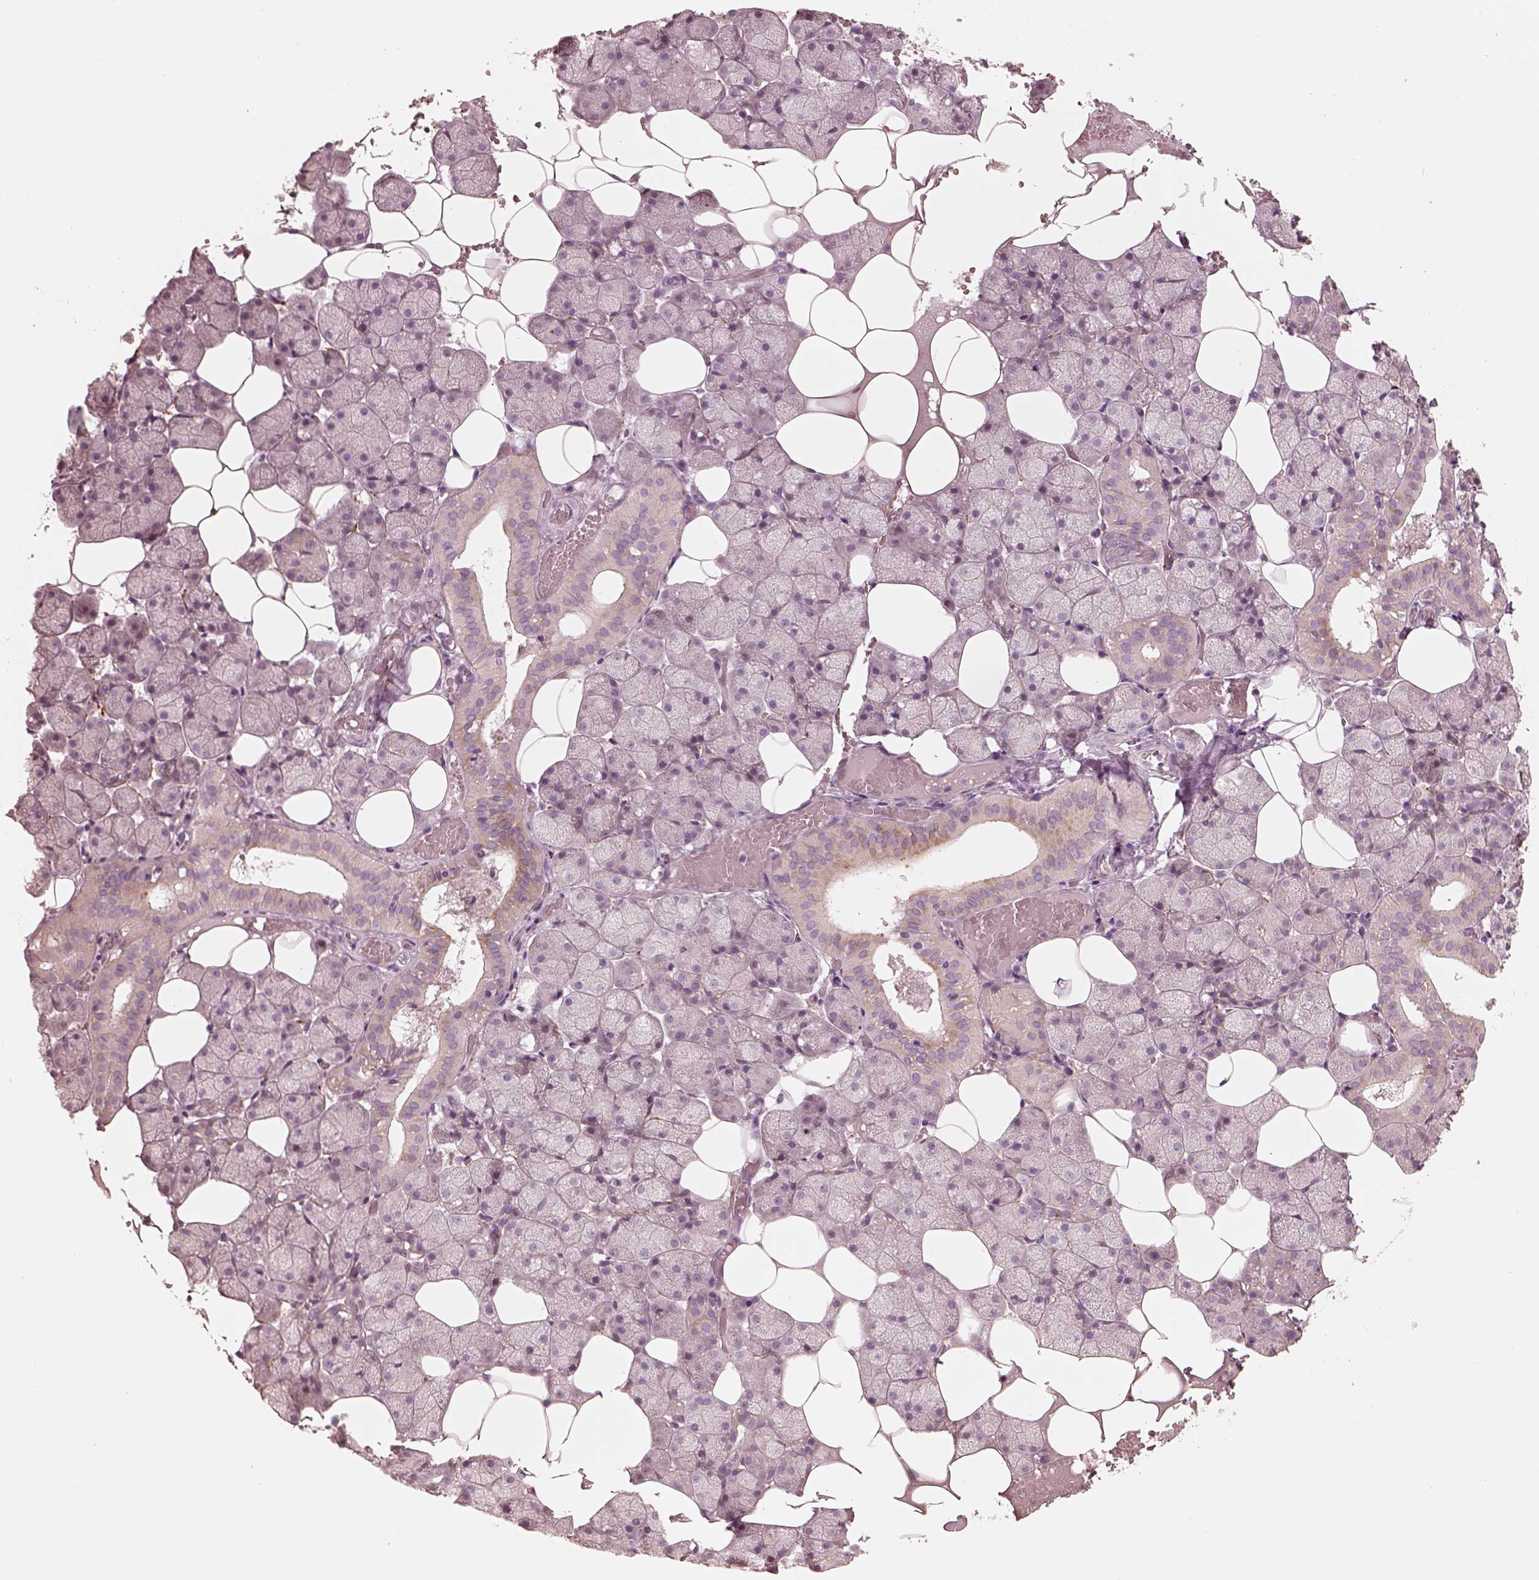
{"staining": {"intensity": "negative", "quantity": "none", "location": "none"}, "tissue": "salivary gland", "cell_type": "Glandular cells", "image_type": "normal", "snomed": [{"axis": "morphology", "description": "Normal tissue, NOS"}, {"axis": "topography", "description": "Salivary gland"}], "caption": "Immunohistochemistry (IHC) image of benign human salivary gland stained for a protein (brown), which demonstrates no expression in glandular cells.", "gene": "RAB3C", "patient": {"sex": "male", "age": 38}}